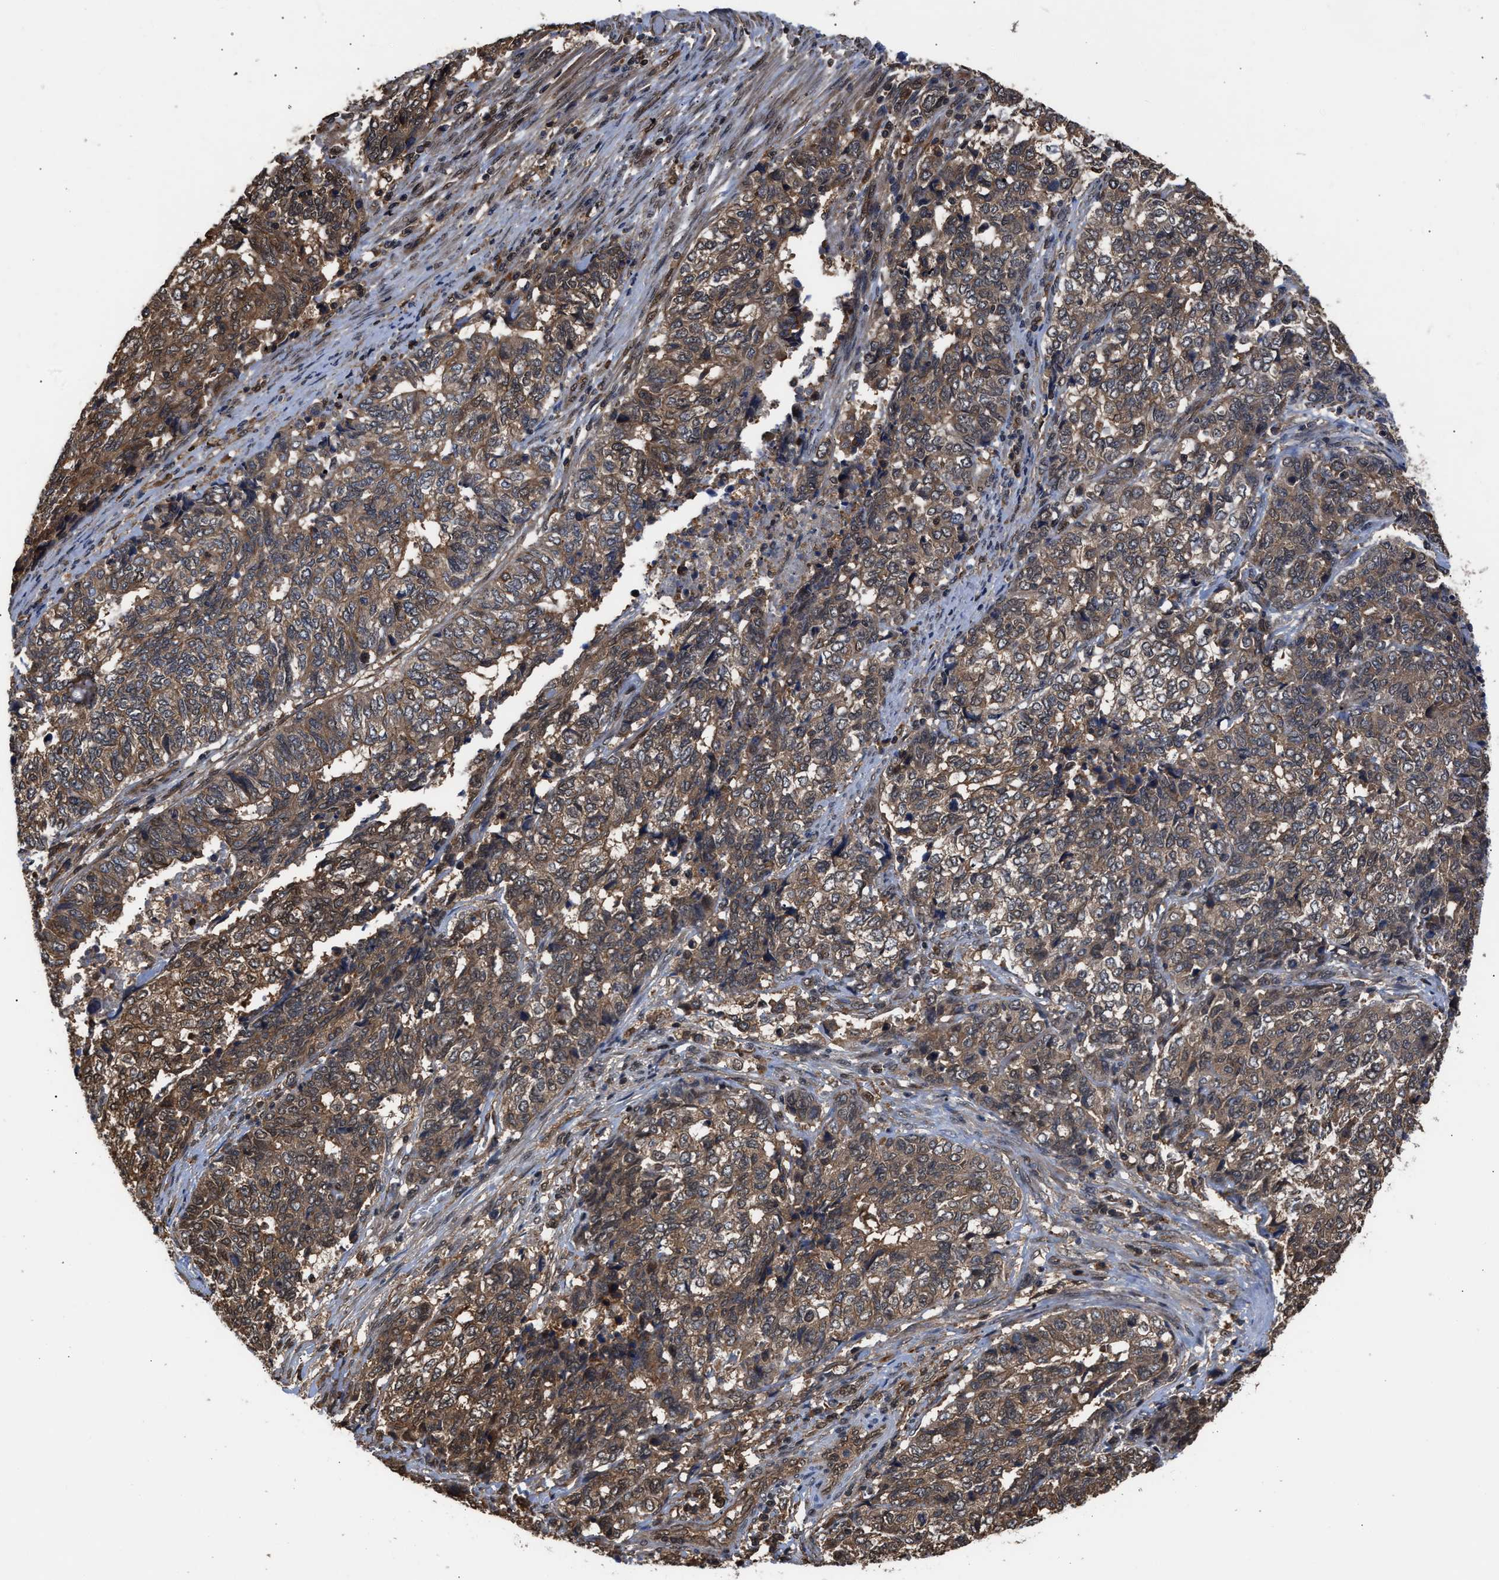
{"staining": {"intensity": "moderate", "quantity": ">75%", "location": "cytoplasmic/membranous"}, "tissue": "endometrial cancer", "cell_type": "Tumor cells", "image_type": "cancer", "snomed": [{"axis": "morphology", "description": "Adenocarcinoma, NOS"}, {"axis": "topography", "description": "Endometrium"}], "caption": "IHC (DAB (3,3'-diaminobenzidine)) staining of human adenocarcinoma (endometrial) shows moderate cytoplasmic/membranous protein expression in approximately >75% of tumor cells.", "gene": "SCAI", "patient": {"sex": "female", "age": 80}}